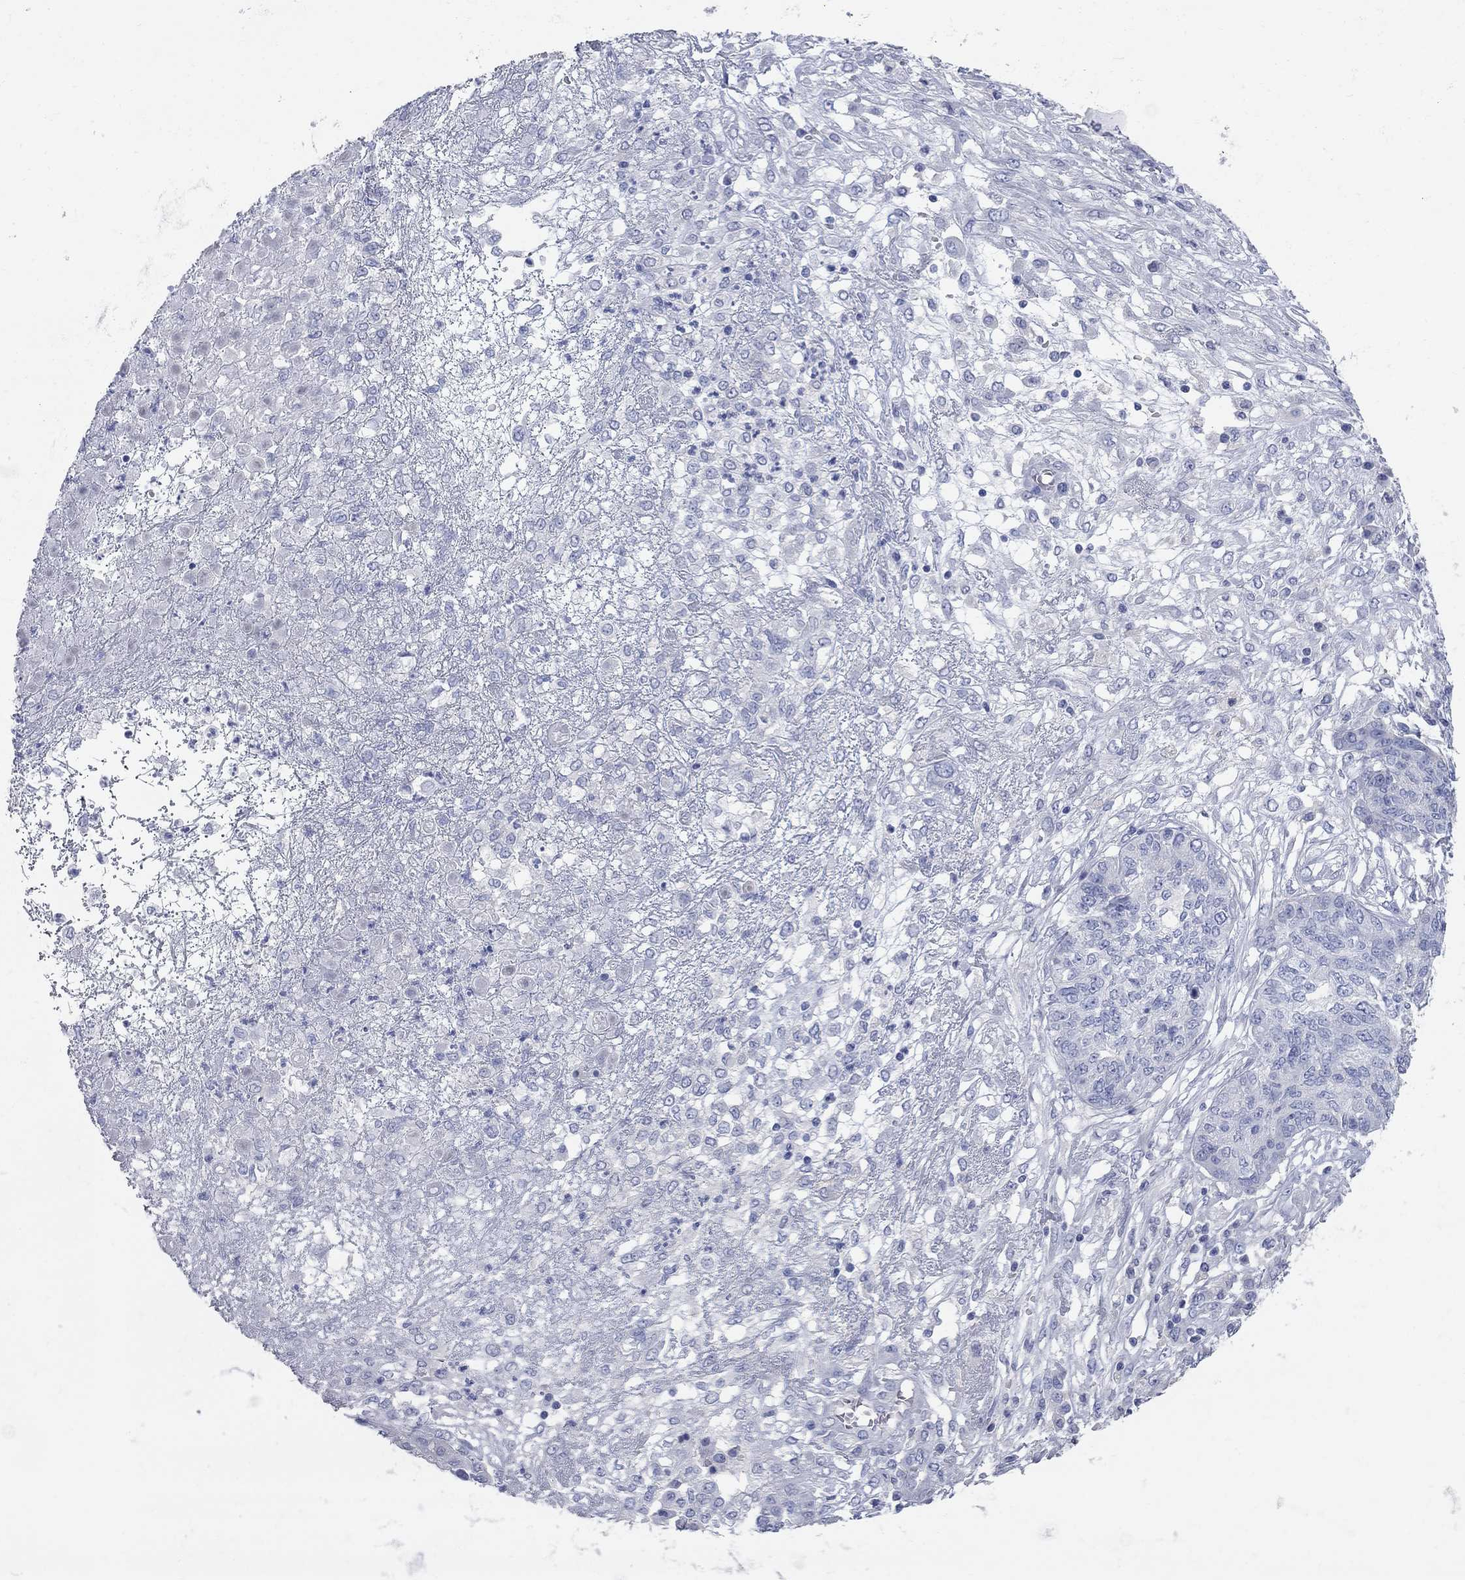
{"staining": {"intensity": "negative", "quantity": "none", "location": "none"}, "tissue": "ovarian cancer", "cell_type": "Tumor cells", "image_type": "cancer", "snomed": [{"axis": "morphology", "description": "Cystadenocarcinoma, serous, NOS"}, {"axis": "topography", "description": "Ovary"}], "caption": "A histopathology image of ovarian cancer stained for a protein displays no brown staining in tumor cells.", "gene": "AOX1", "patient": {"sex": "female", "age": 67}}